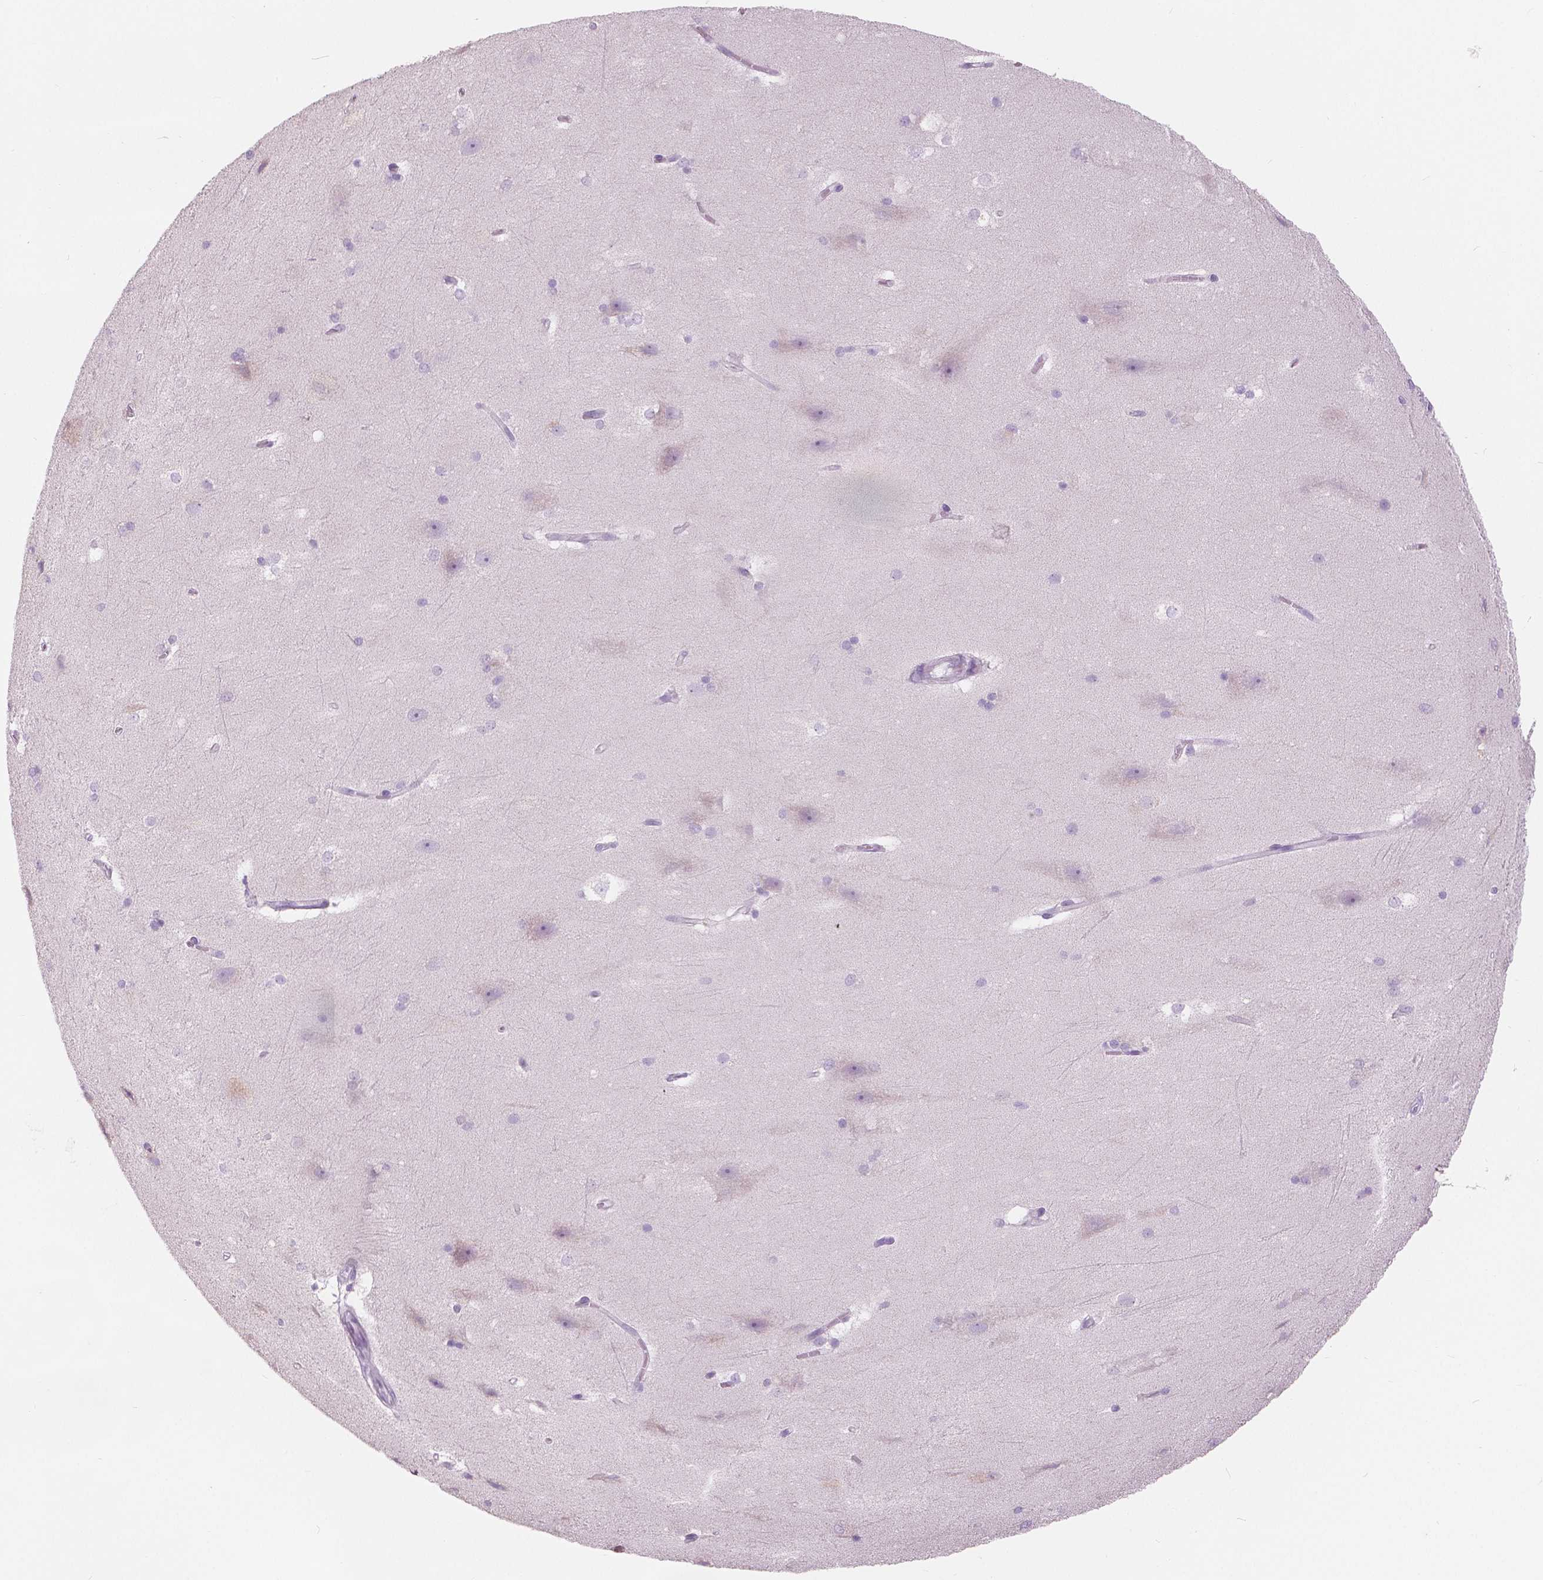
{"staining": {"intensity": "negative", "quantity": "none", "location": "none"}, "tissue": "hippocampus", "cell_type": "Glial cells", "image_type": "normal", "snomed": [{"axis": "morphology", "description": "Normal tissue, NOS"}, {"axis": "topography", "description": "Cerebral cortex"}, {"axis": "topography", "description": "Hippocampus"}], "caption": "This is an immunohistochemistry photomicrograph of normal human hippocampus. There is no positivity in glial cells.", "gene": "CXCR2", "patient": {"sex": "female", "age": 19}}